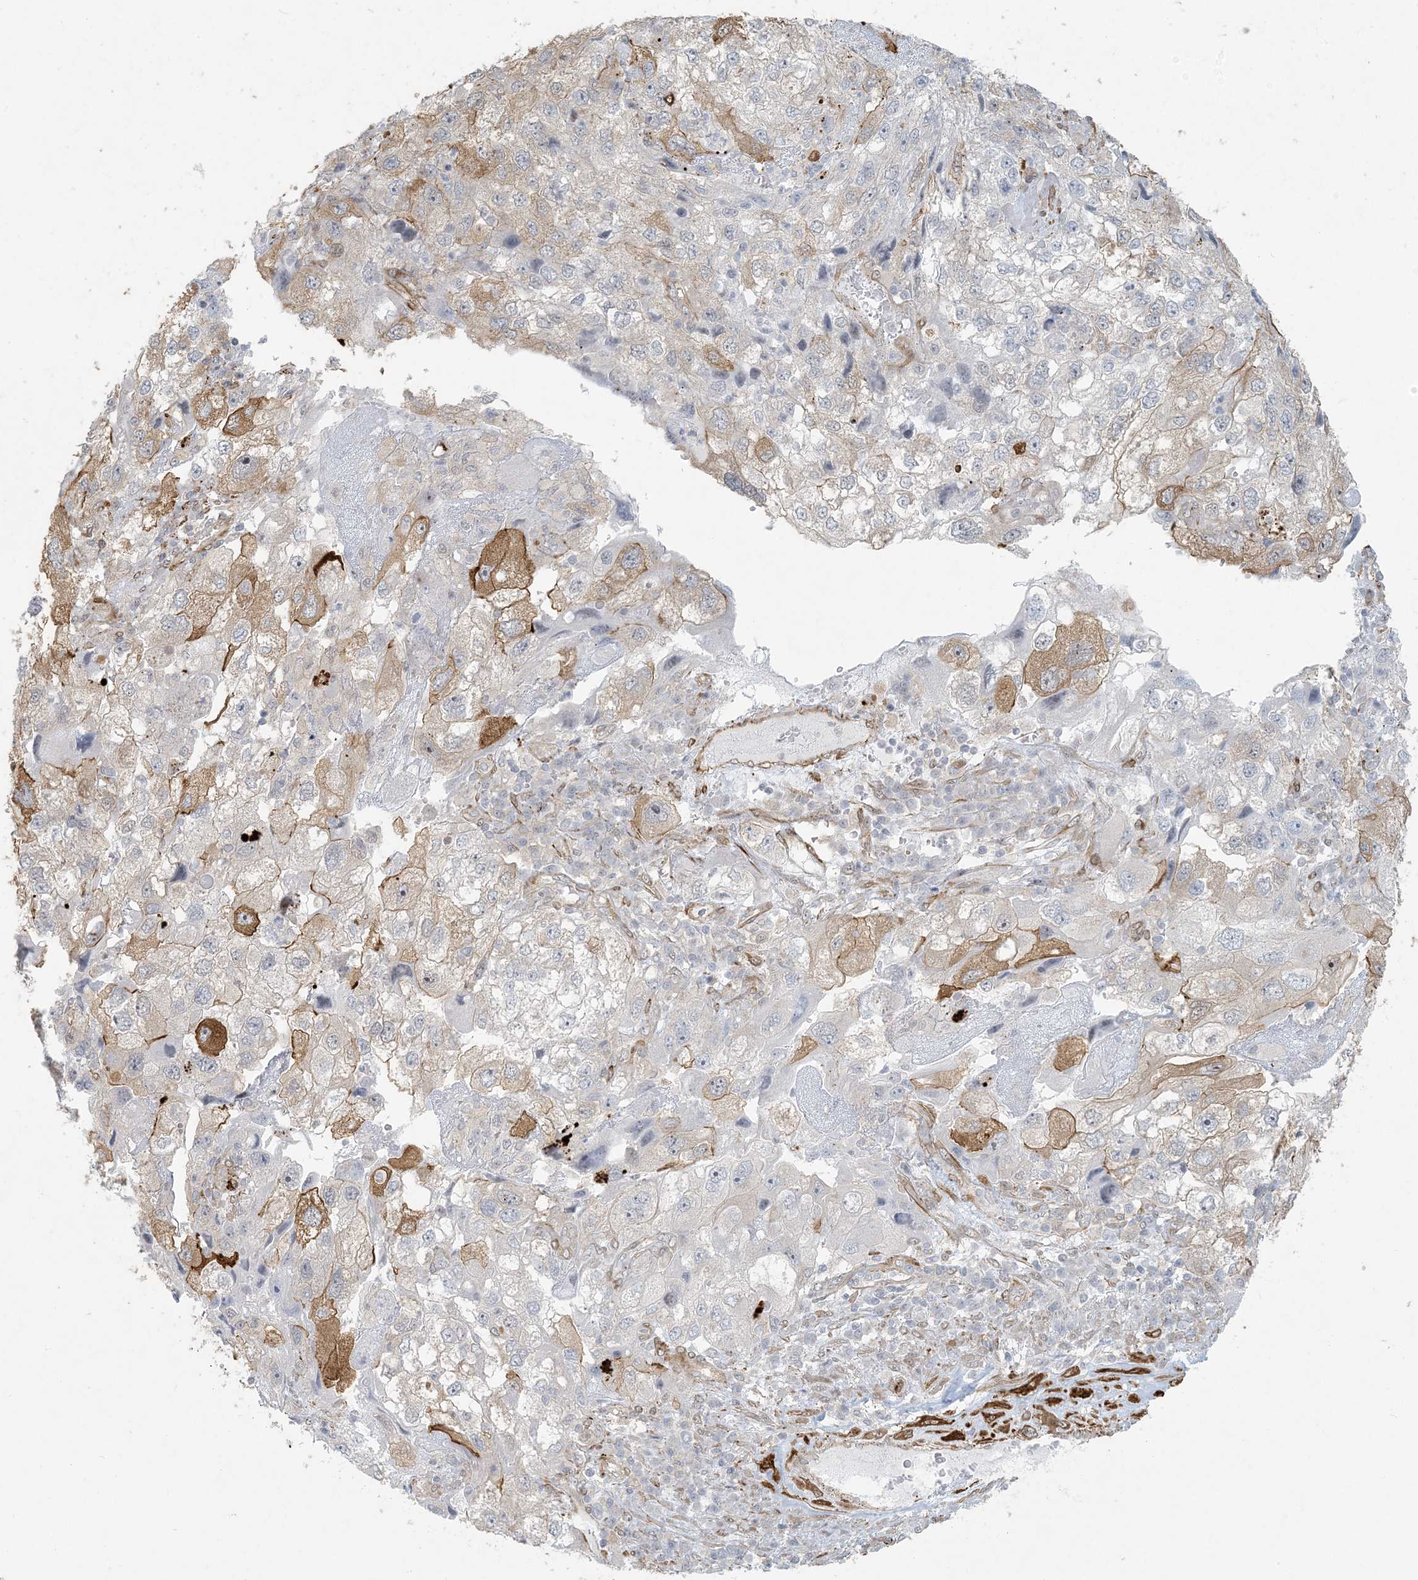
{"staining": {"intensity": "moderate", "quantity": "<25%", "location": "cytoplasmic/membranous"}, "tissue": "endometrial cancer", "cell_type": "Tumor cells", "image_type": "cancer", "snomed": [{"axis": "morphology", "description": "Adenocarcinoma, NOS"}, {"axis": "topography", "description": "Endometrium"}], "caption": "This is a micrograph of immunohistochemistry staining of endometrial cancer, which shows moderate expression in the cytoplasmic/membranous of tumor cells.", "gene": "BCORL1", "patient": {"sex": "female", "age": 49}}